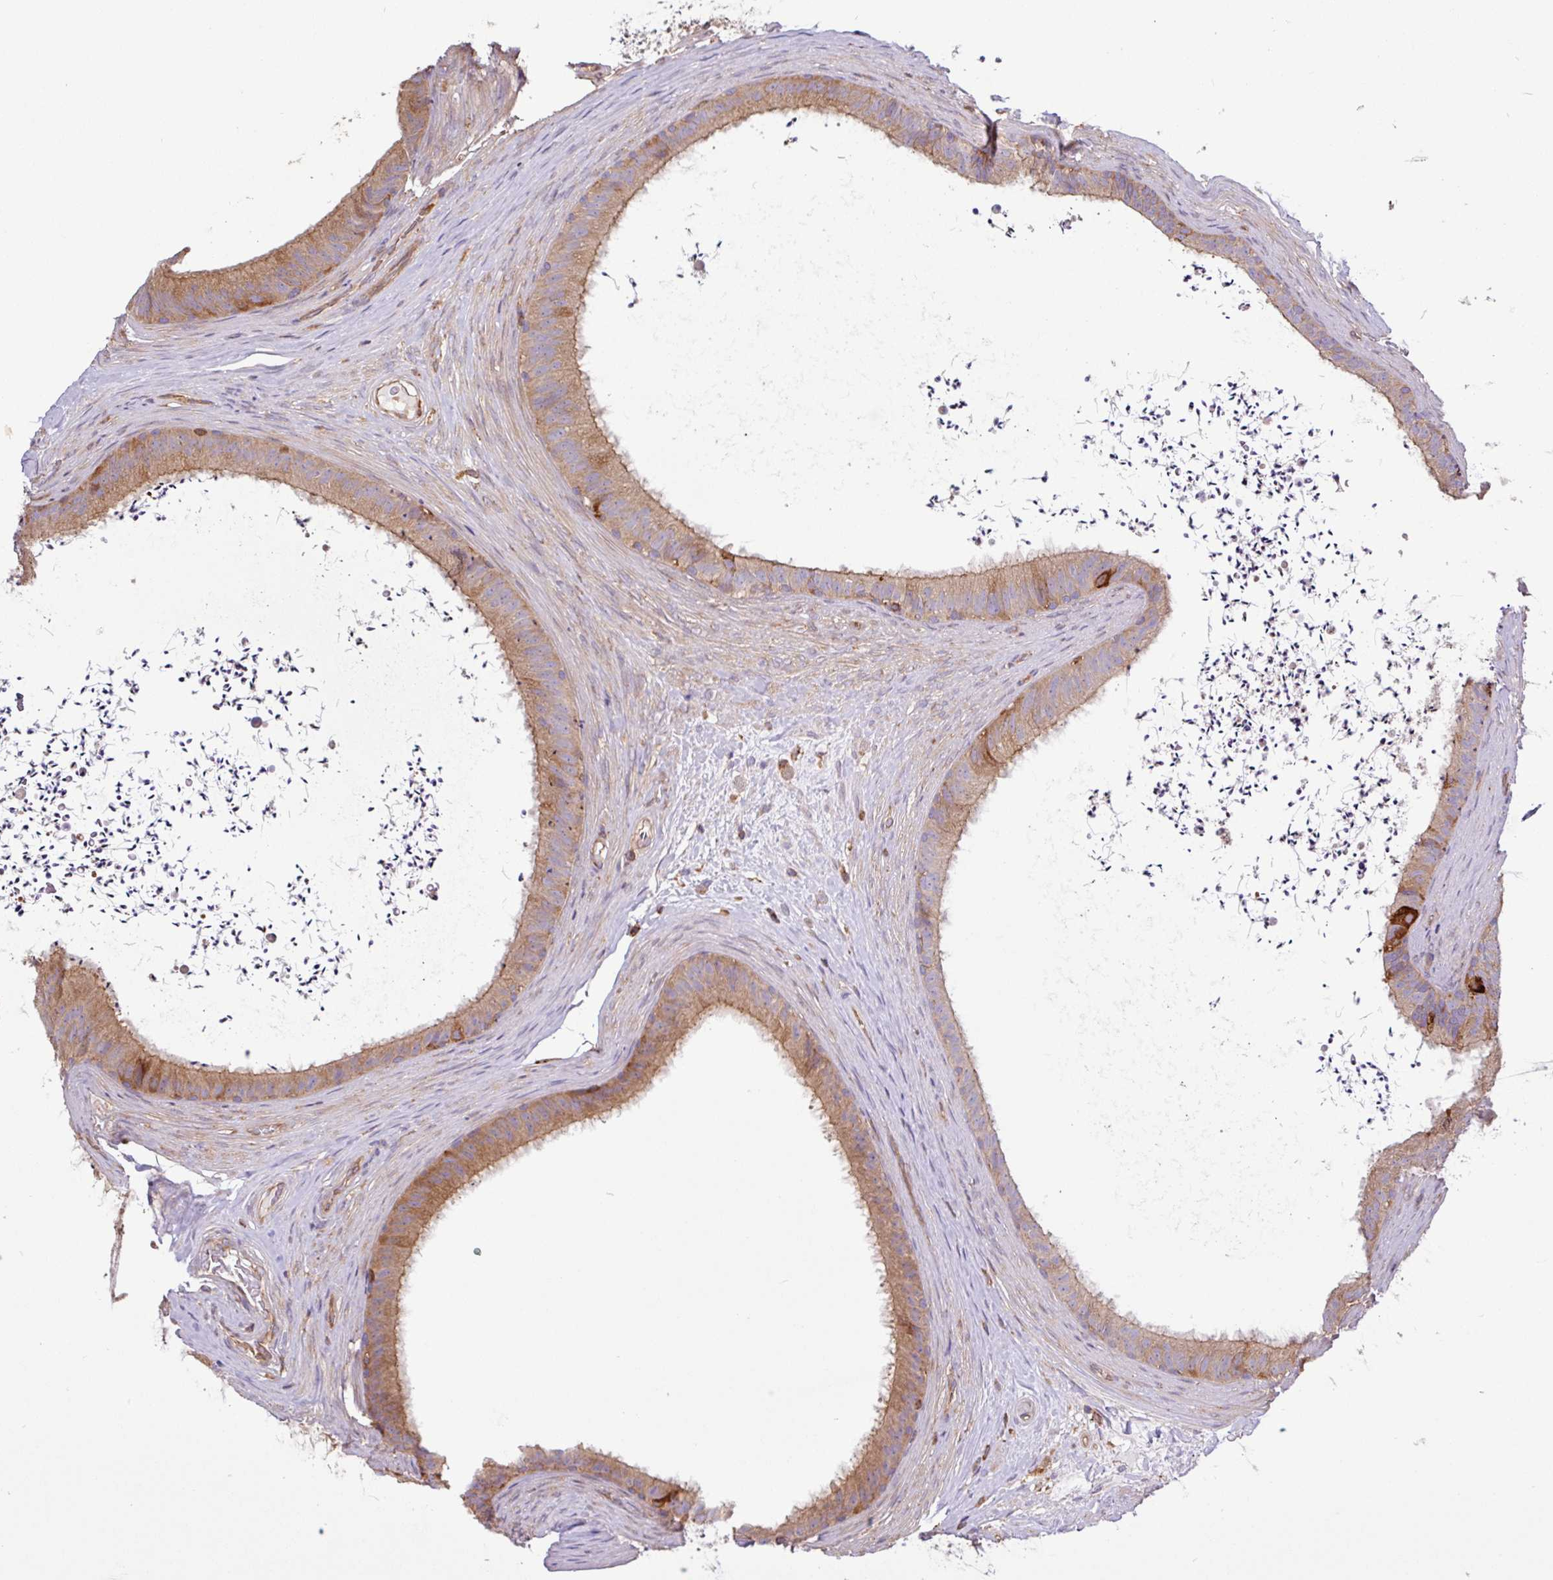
{"staining": {"intensity": "moderate", "quantity": ">75%", "location": "cytoplasmic/membranous"}, "tissue": "epididymis", "cell_type": "Glandular cells", "image_type": "normal", "snomed": [{"axis": "morphology", "description": "Normal tissue, NOS"}, {"axis": "topography", "description": "Testis"}, {"axis": "topography", "description": "Epididymis"}], "caption": "Epididymis stained for a protein reveals moderate cytoplasmic/membranous positivity in glandular cells. The staining was performed using DAB (3,3'-diaminobenzidine), with brown indicating positive protein expression. Nuclei are stained blue with hematoxylin.", "gene": "ACTR3B", "patient": {"sex": "male", "age": 41}}